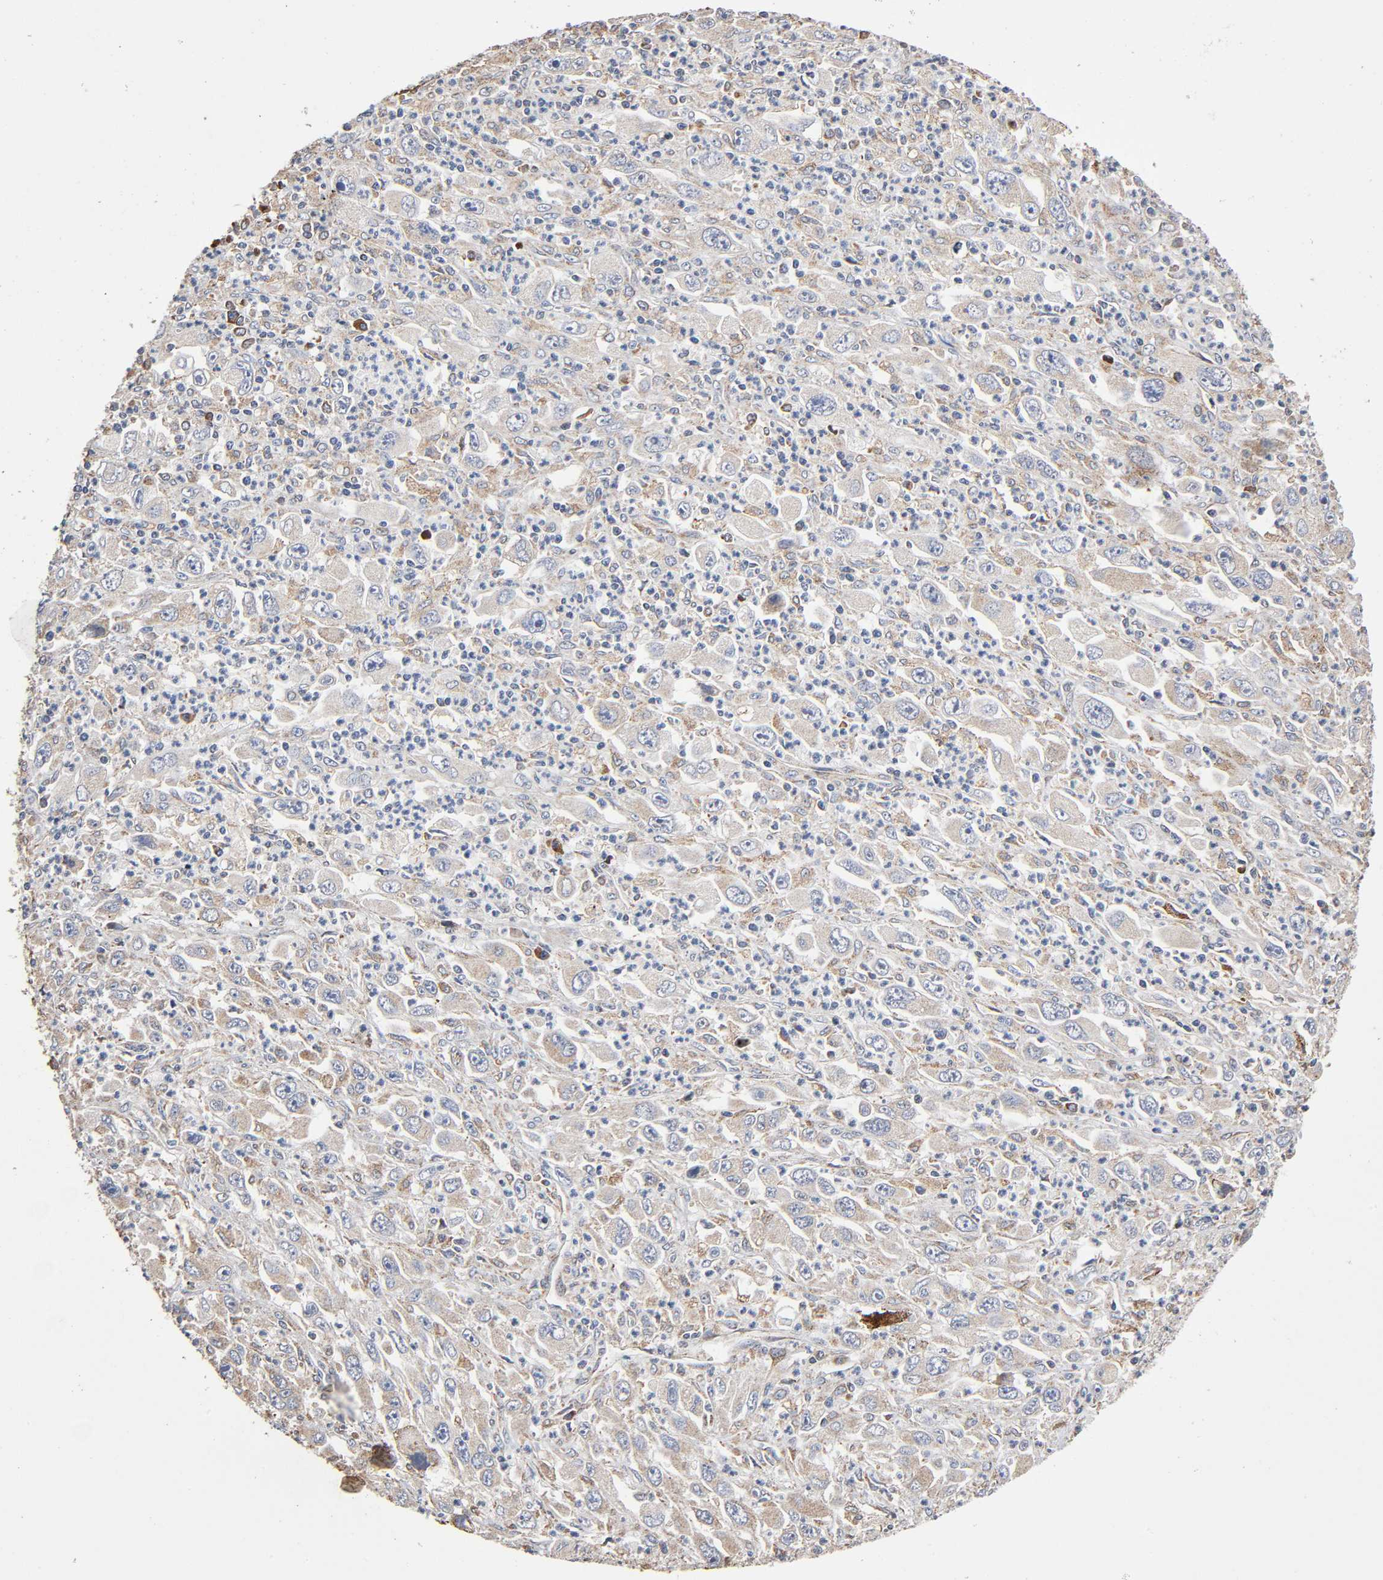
{"staining": {"intensity": "weak", "quantity": "25%-75%", "location": "cytoplasmic/membranous"}, "tissue": "melanoma", "cell_type": "Tumor cells", "image_type": "cancer", "snomed": [{"axis": "morphology", "description": "Malignant melanoma, Metastatic site"}, {"axis": "topography", "description": "Skin"}], "caption": "A high-resolution image shows IHC staining of melanoma, which reveals weak cytoplasmic/membranous positivity in approximately 25%-75% of tumor cells. (IHC, brightfield microscopy, high magnification).", "gene": "MAP3K1", "patient": {"sex": "female", "age": 56}}